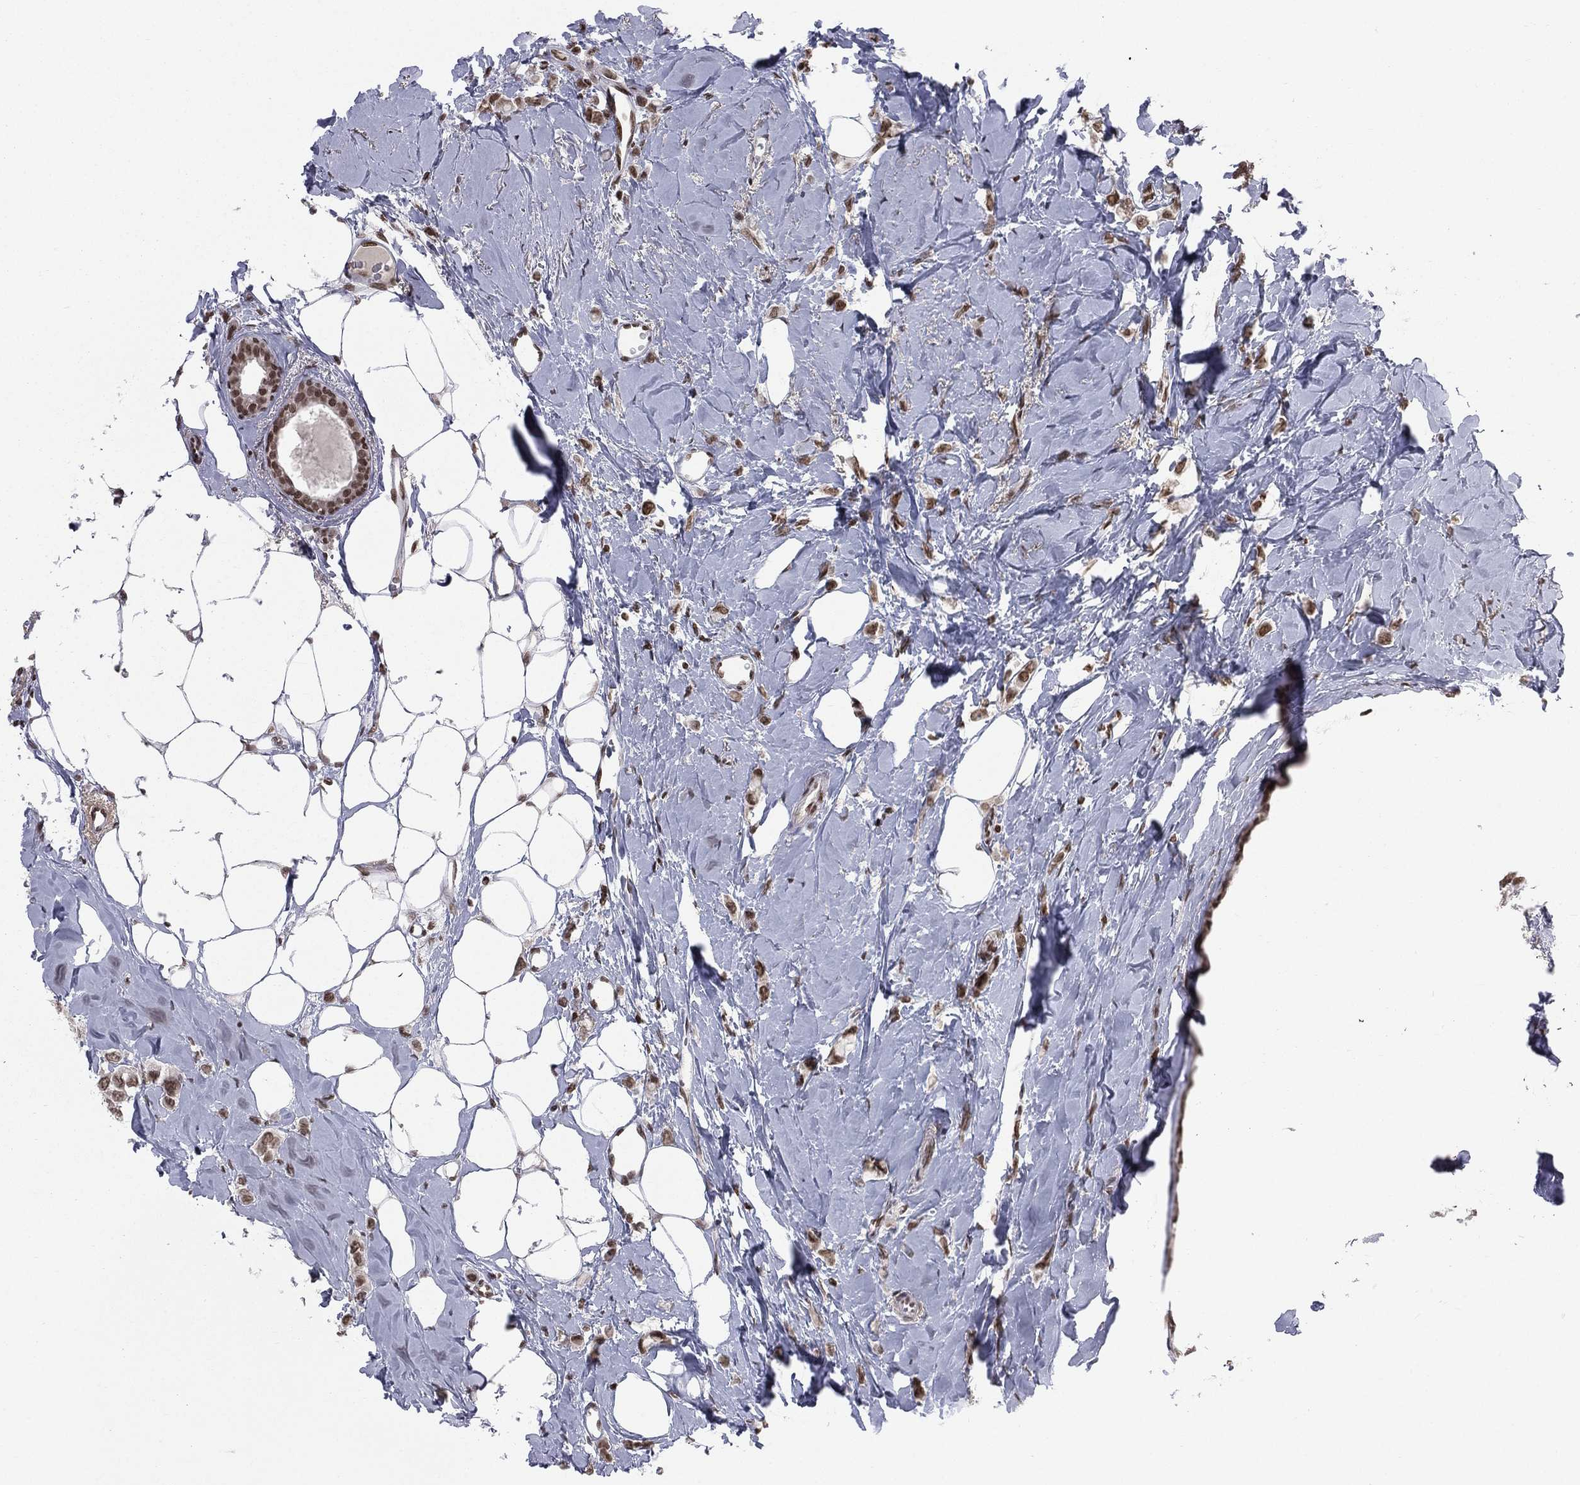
{"staining": {"intensity": "strong", "quantity": ">75%", "location": "nuclear"}, "tissue": "breast cancer", "cell_type": "Tumor cells", "image_type": "cancer", "snomed": [{"axis": "morphology", "description": "Lobular carcinoma"}, {"axis": "topography", "description": "Breast"}], "caption": "This is an image of immunohistochemistry staining of breast cancer (lobular carcinoma), which shows strong staining in the nuclear of tumor cells.", "gene": "RFX7", "patient": {"sex": "female", "age": 66}}